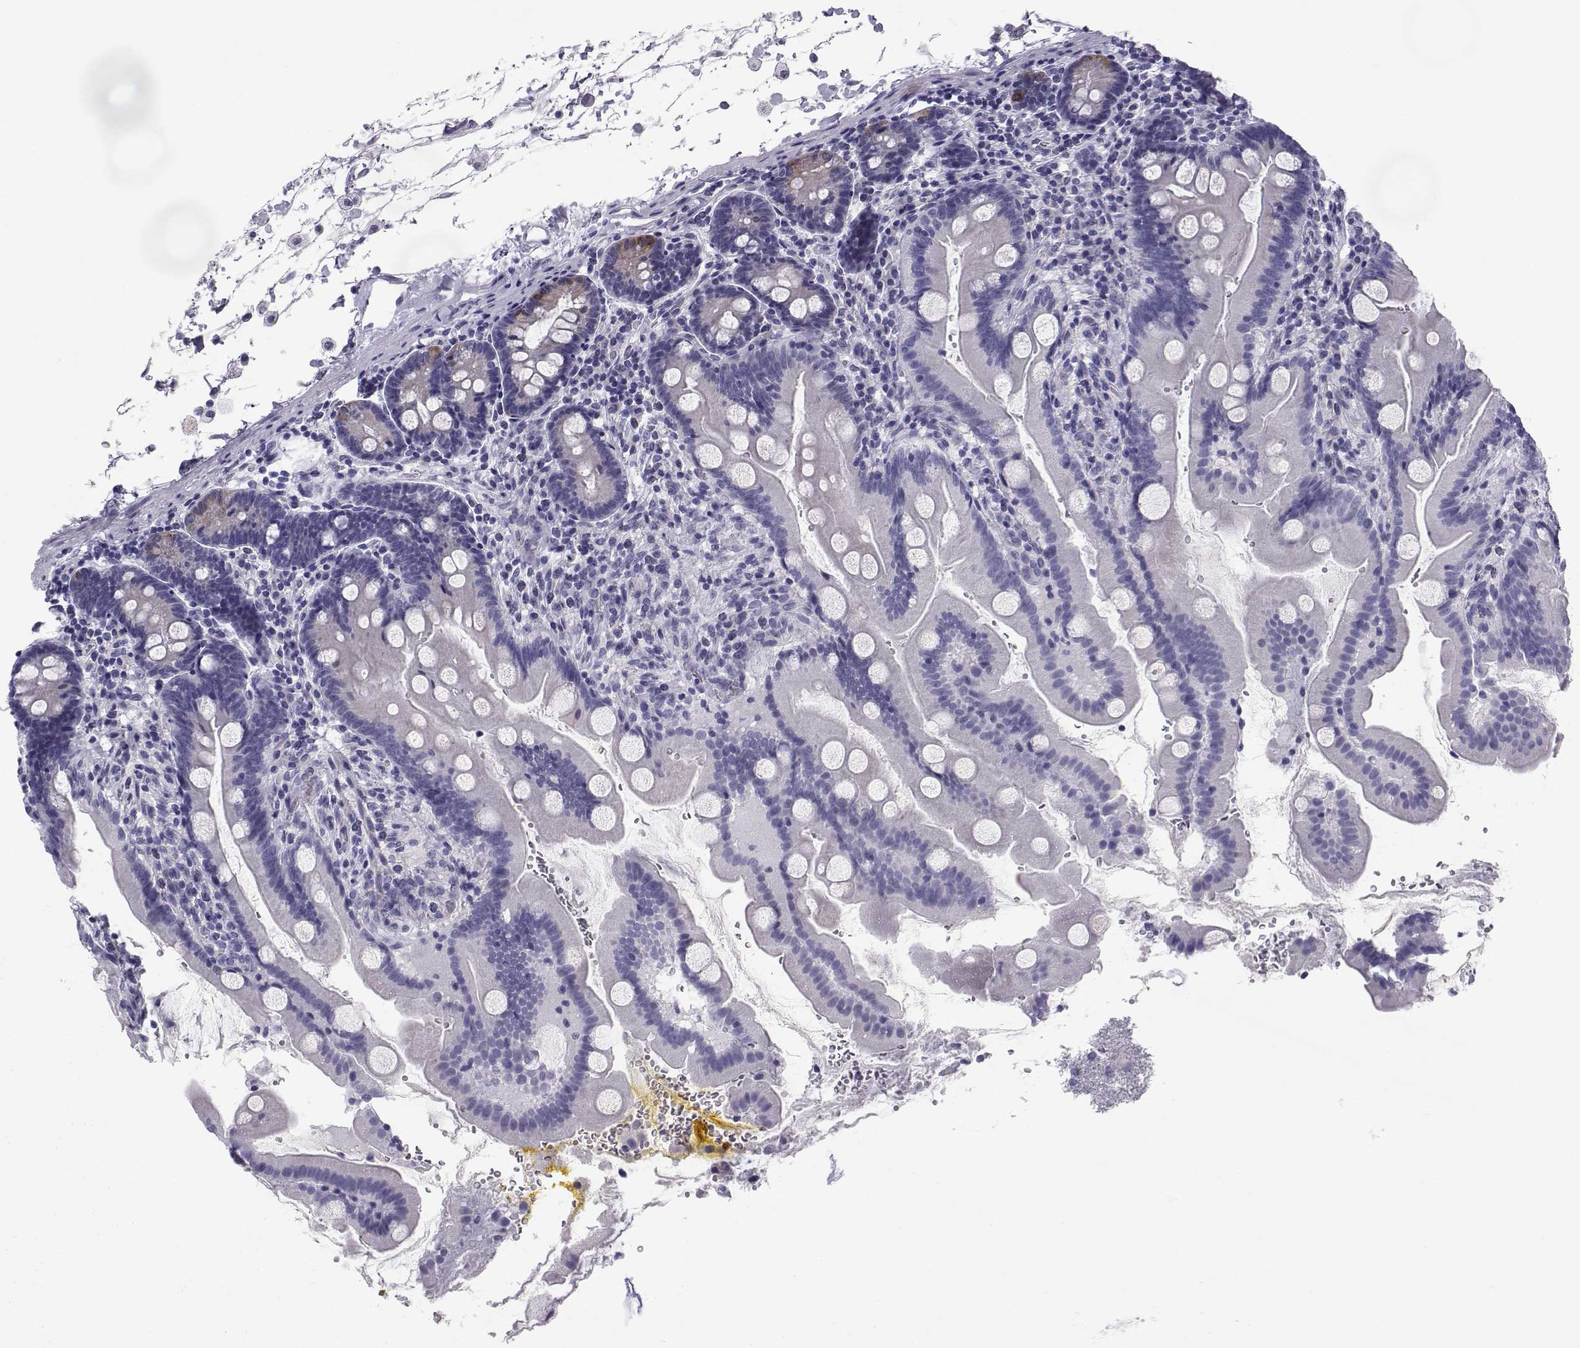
{"staining": {"intensity": "moderate", "quantity": "<25%", "location": "cytoplasmic/membranous"}, "tissue": "small intestine", "cell_type": "Glandular cells", "image_type": "normal", "snomed": [{"axis": "morphology", "description": "Normal tissue, NOS"}, {"axis": "topography", "description": "Small intestine"}], "caption": "Normal small intestine shows moderate cytoplasmic/membranous positivity in about <25% of glandular cells, visualized by immunohistochemistry.", "gene": "RNASE12", "patient": {"sex": "female", "age": 44}}